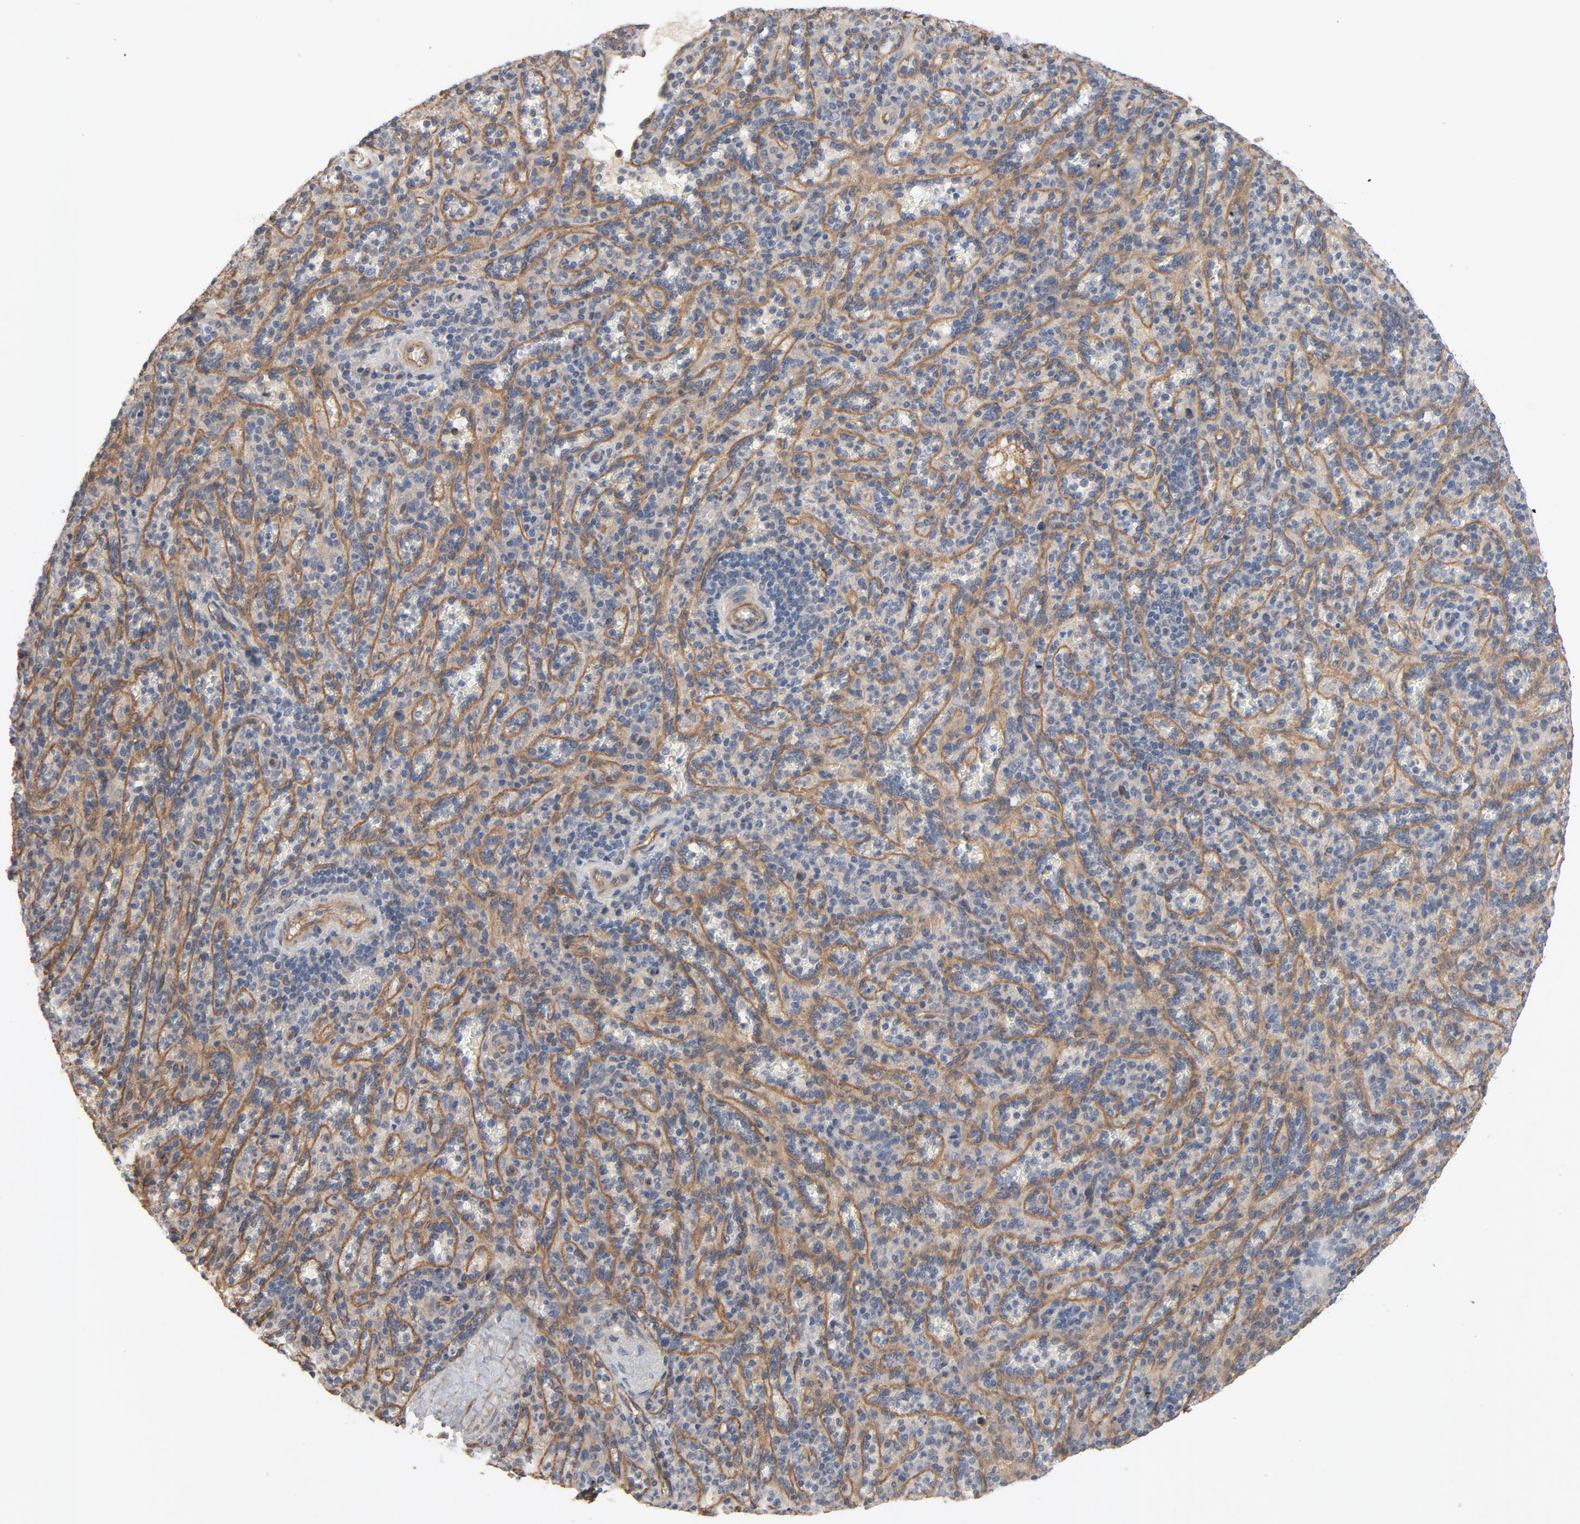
{"staining": {"intensity": "negative", "quantity": "none", "location": "none"}, "tissue": "spleen", "cell_type": "Cells in red pulp", "image_type": "normal", "snomed": [{"axis": "morphology", "description": "Normal tissue, NOS"}, {"axis": "topography", "description": "Spleen"}], "caption": "A photomicrograph of spleen stained for a protein reveals no brown staining in cells in red pulp.", "gene": "TRIOBP", "patient": {"sex": "male", "age": 36}}